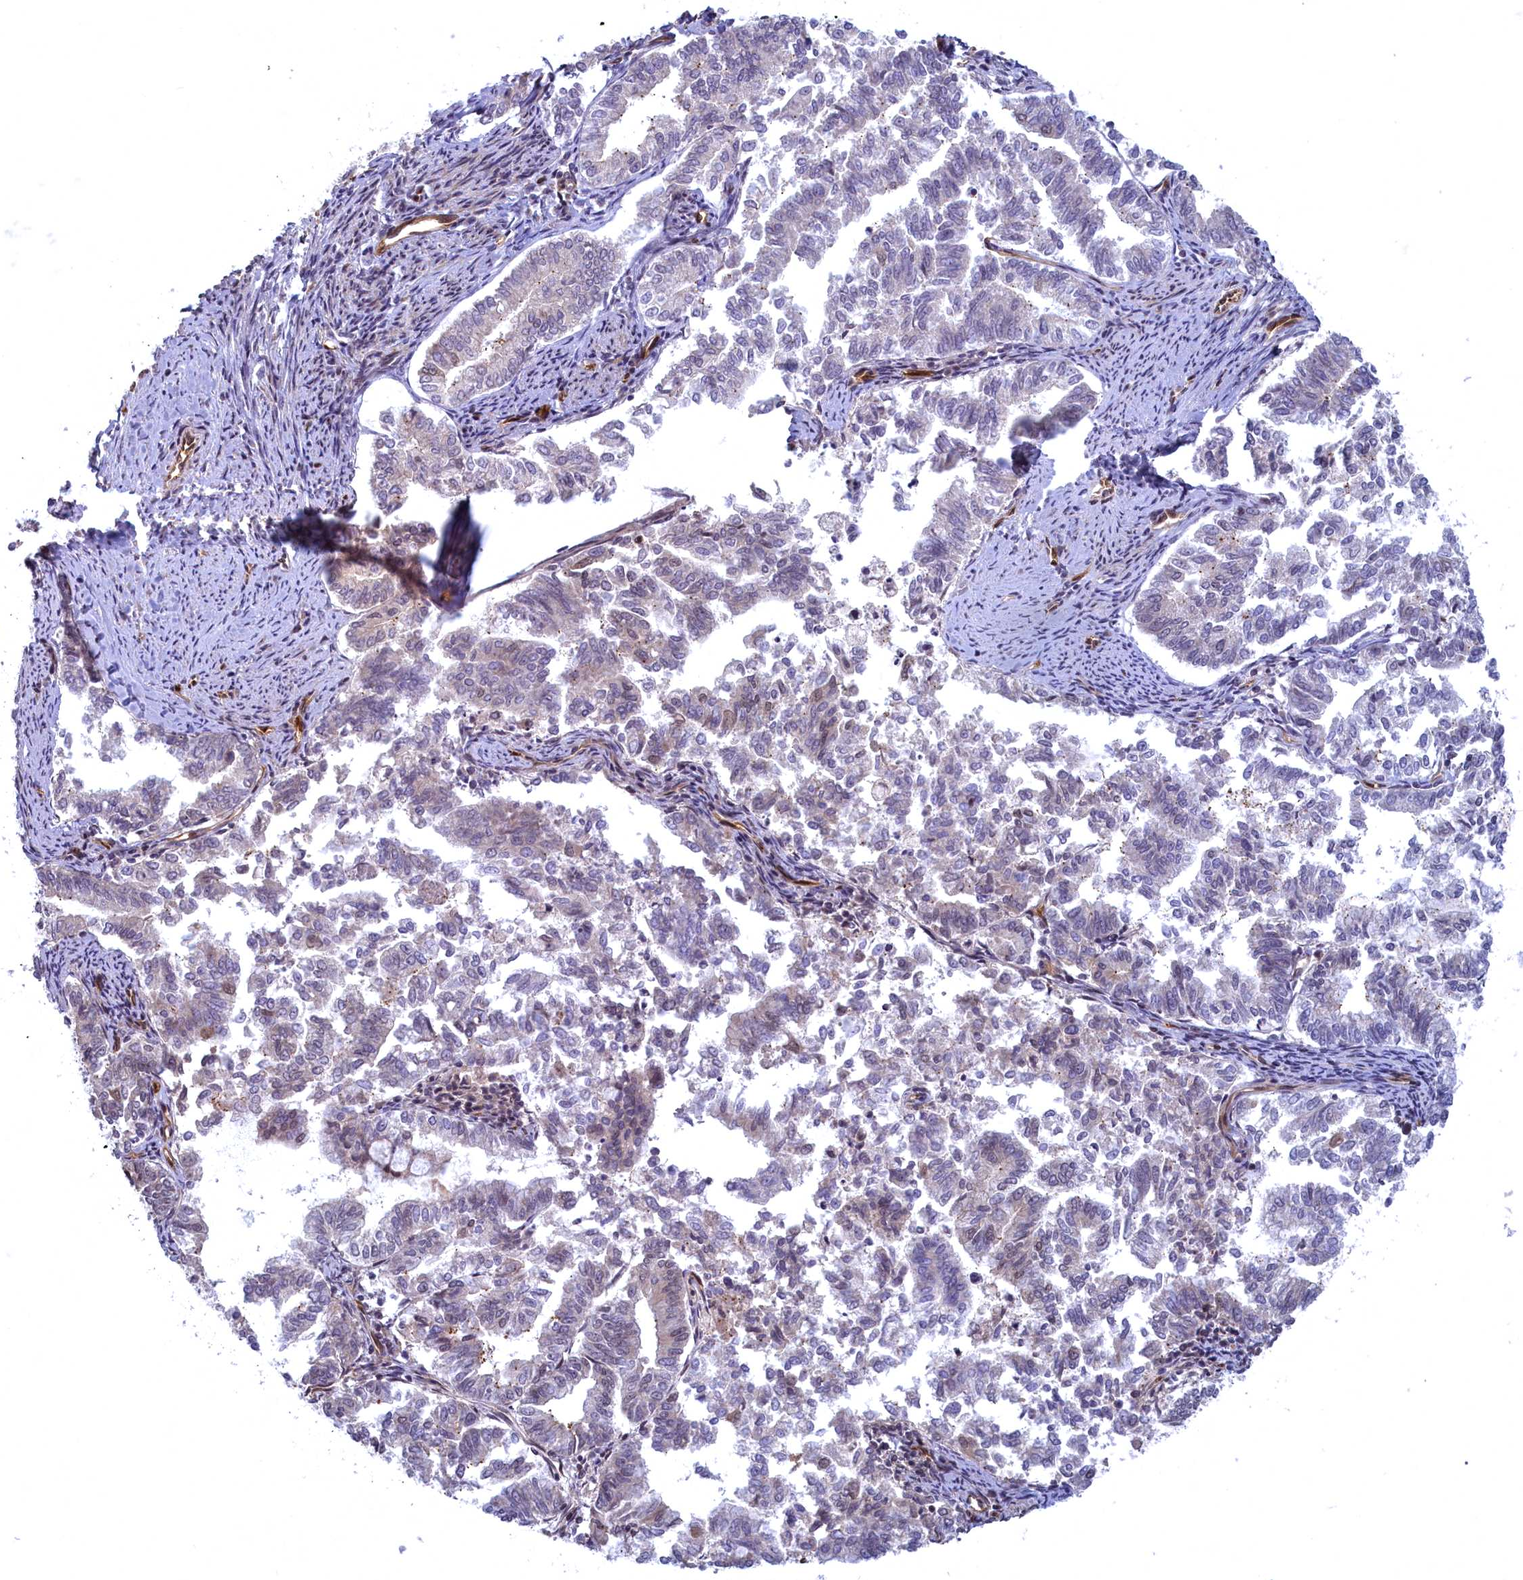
{"staining": {"intensity": "weak", "quantity": "<25%", "location": "nuclear"}, "tissue": "endometrial cancer", "cell_type": "Tumor cells", "image_type": "cancer", "snomed": [{"axis": "morphology", "description": "Adenocarcinoma, NOS"}, {"axis": "topography", "description": "Endometrium"}], "caption": "High power microscopy photomicrograph of an immunohistochemistry micrograph of endometrial cancer (adenocarcinoma), revealing no significant staining in tumor cells.", "gene": "SNRK", "patient": {"sex": "female", "age": 79}}